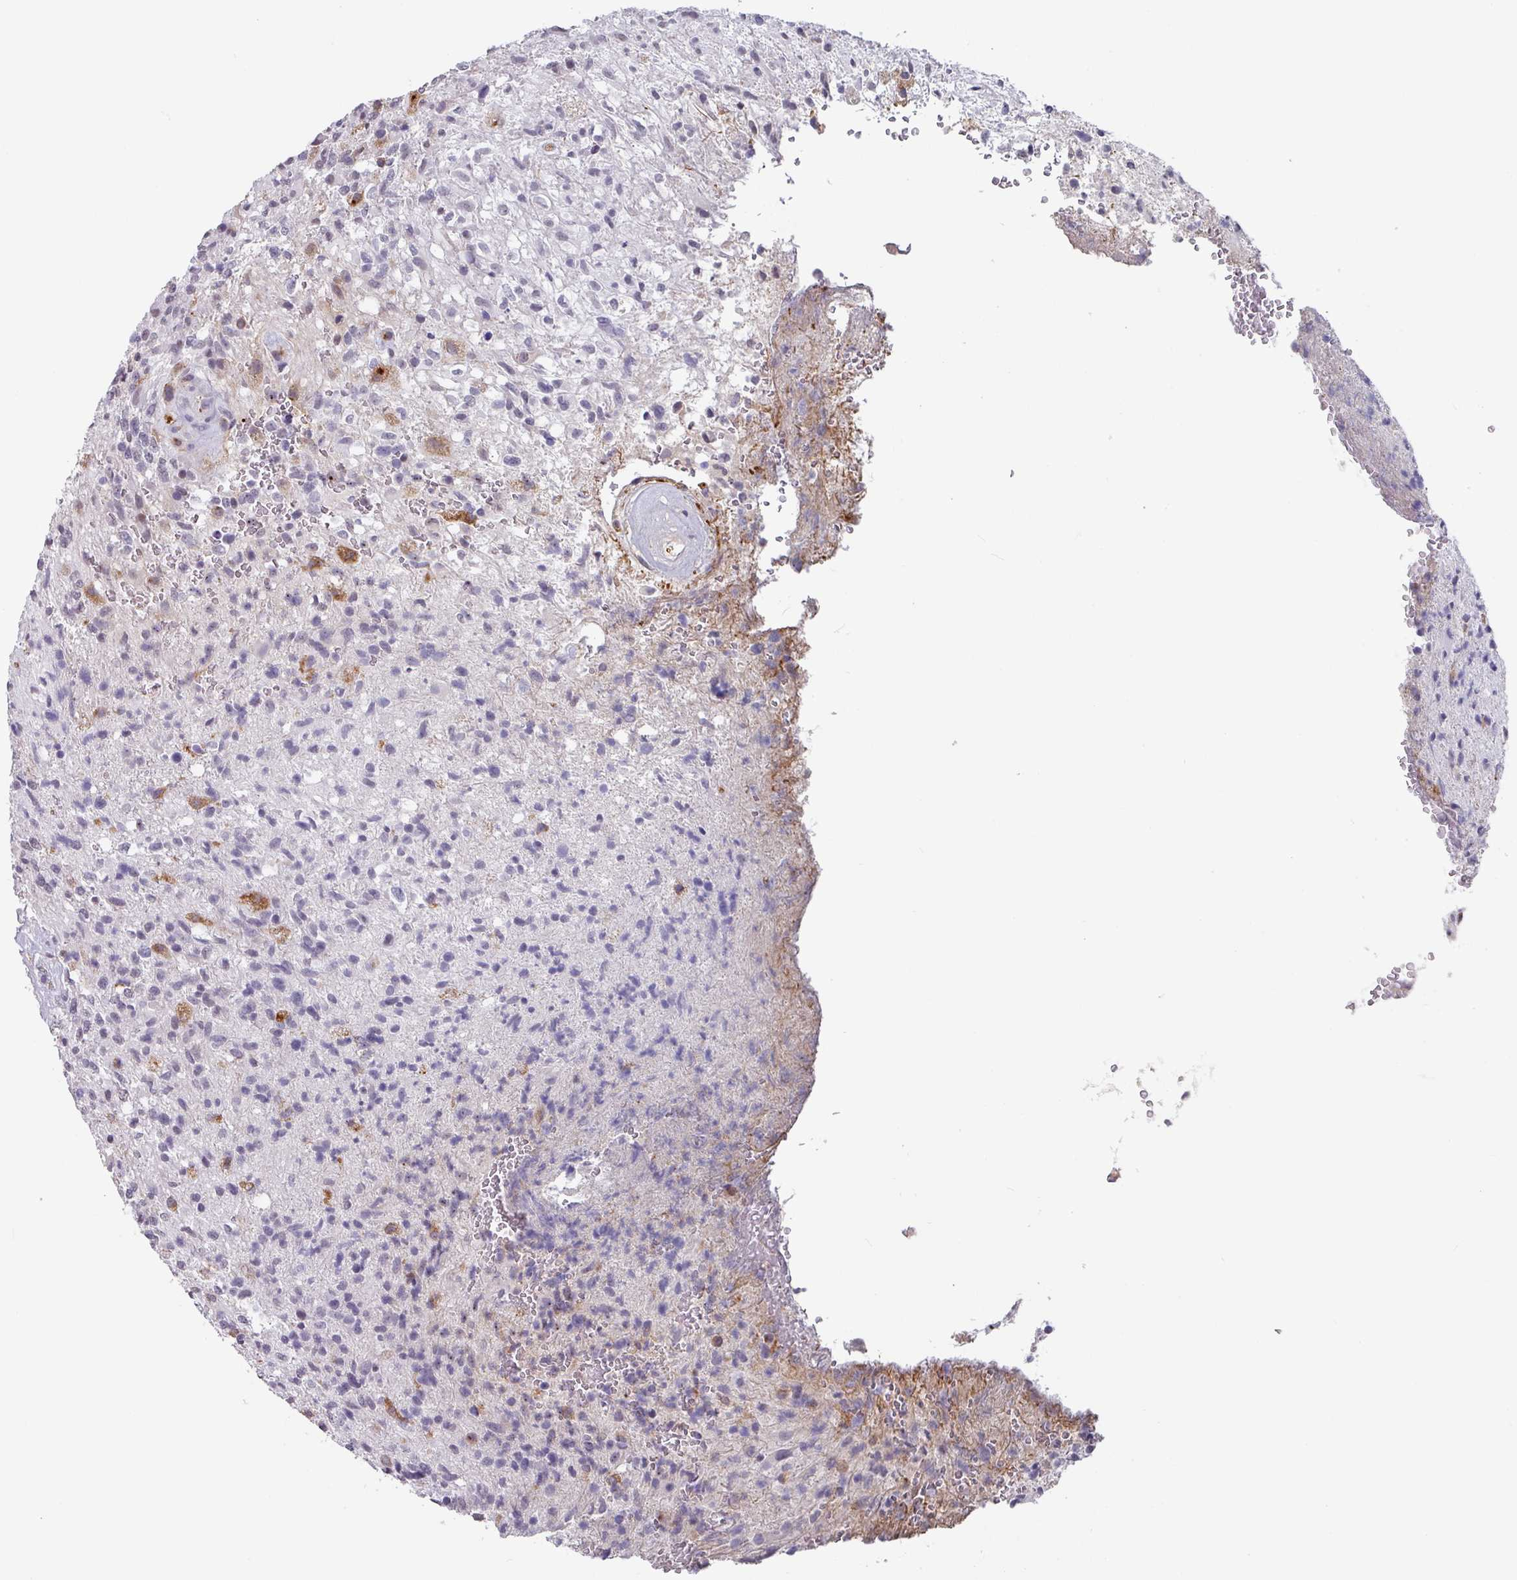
{"staining": {"intensity": "negative", "quantity": "none", "location": "none"}, "tissue": "glioma", "cell_type": "Tumor cells", "image_type": "cancer", "snomed": [{"axis": "morphology", "description": "Glioma, malignant, High grade"}, {"axis": "topography", "description": "Brain"}], "caption": "DAB (3,3'-diaminobenzidine) immunohistochemical staining of glioma displays no significant staining in tumor cells. (DAB (3,3'-diaminobenzidine) IHC with hematoxylin counter stain).", "gene": "C1QB", "patient": {"sex": "male", "age": 56}}